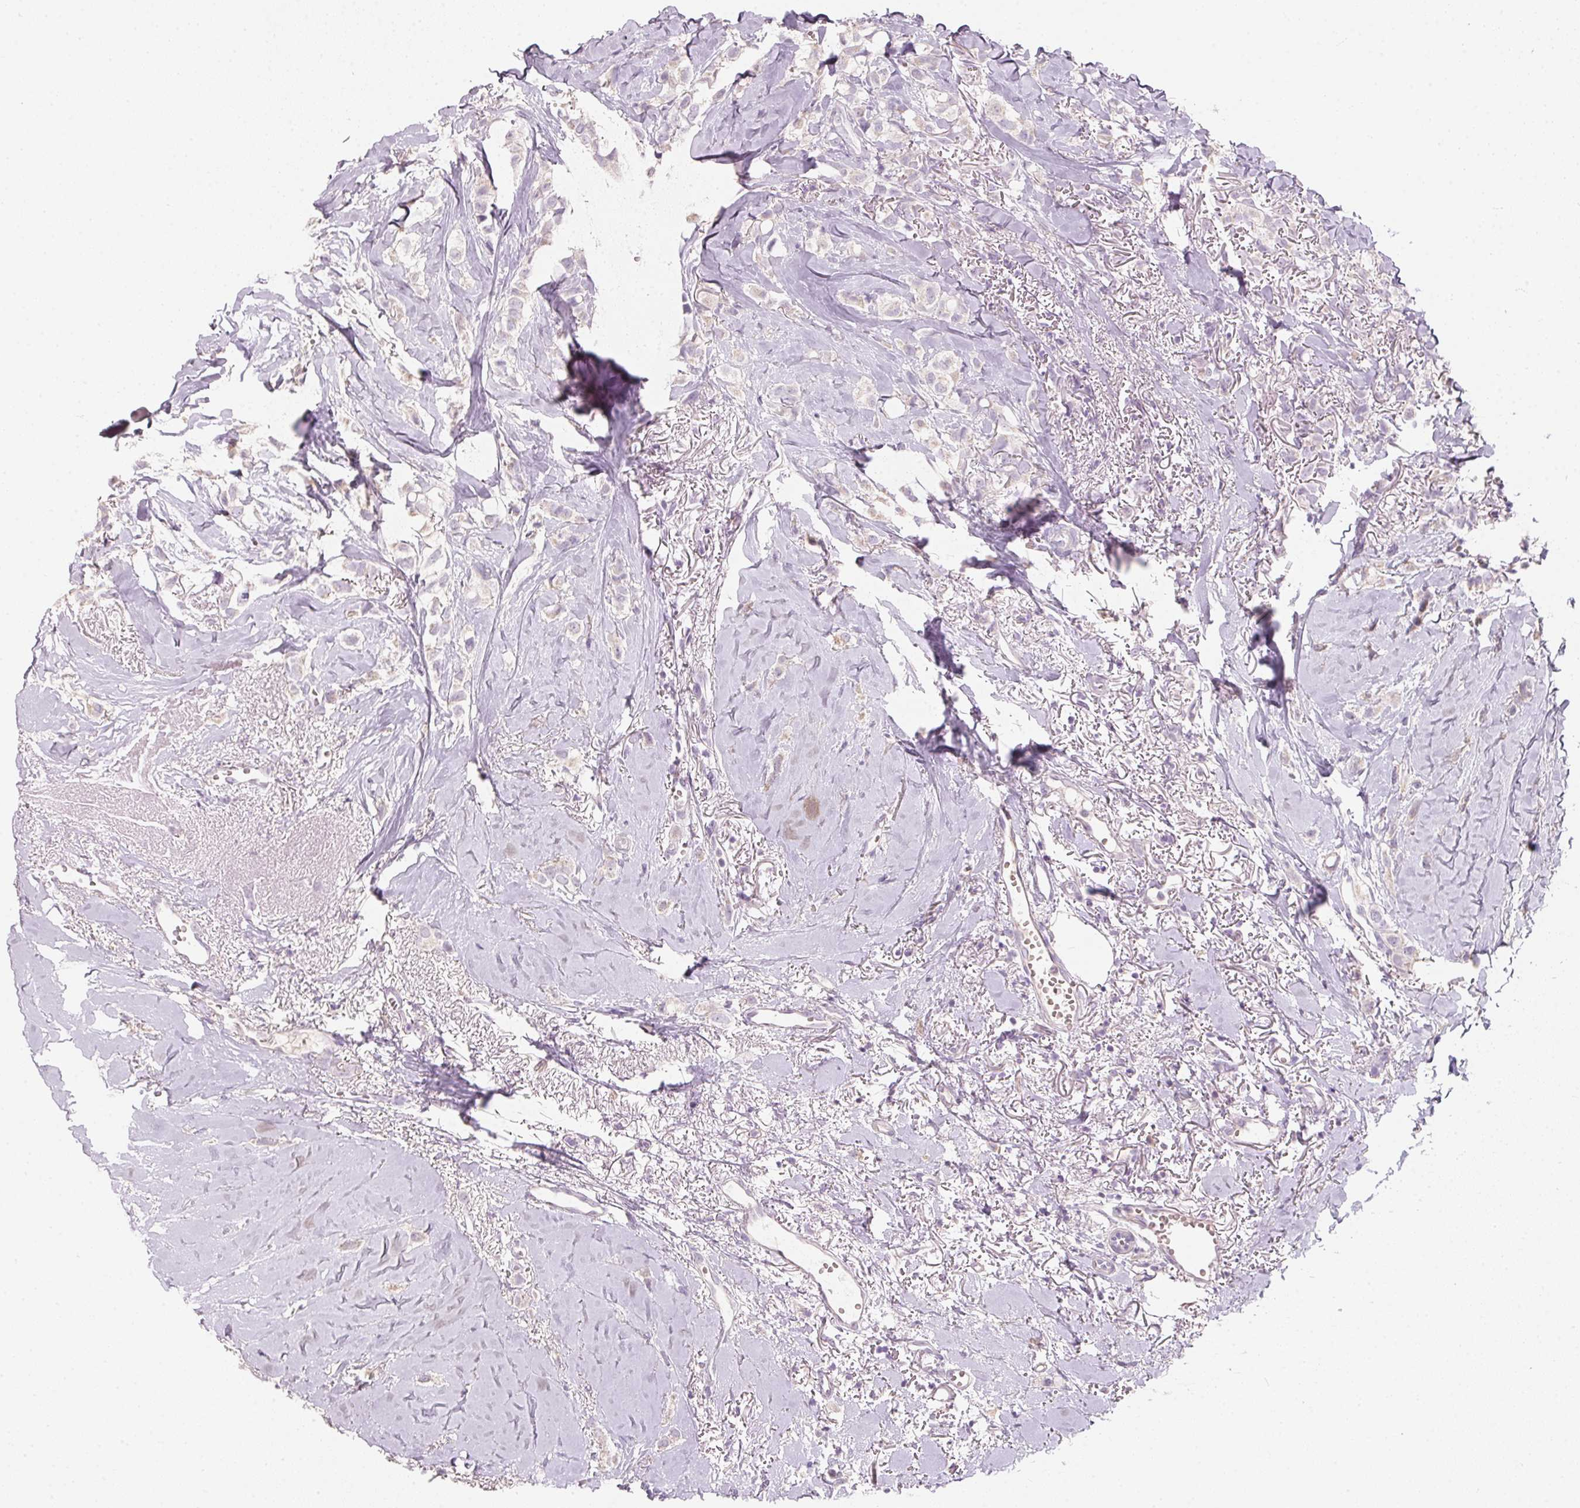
{"staining": {"intensity": "negative", "quantity": "none", "location": "none"}, "tissue": "breast cancer", "cell_type": "Tumor cells", "image_type": "cancer", "snomed": [{"axis": "morphology", "description": "Duct carcinoma"}, {"axis": "topography", "description": "Breast"}], "caption": "Immunohistochemical staining of human infiltrating ductal carcinoma (breast) demonstrates no significant expression in tumor cells.", "gene": "HSD17B1", "patient": {"sex": "female", "age": 85}}